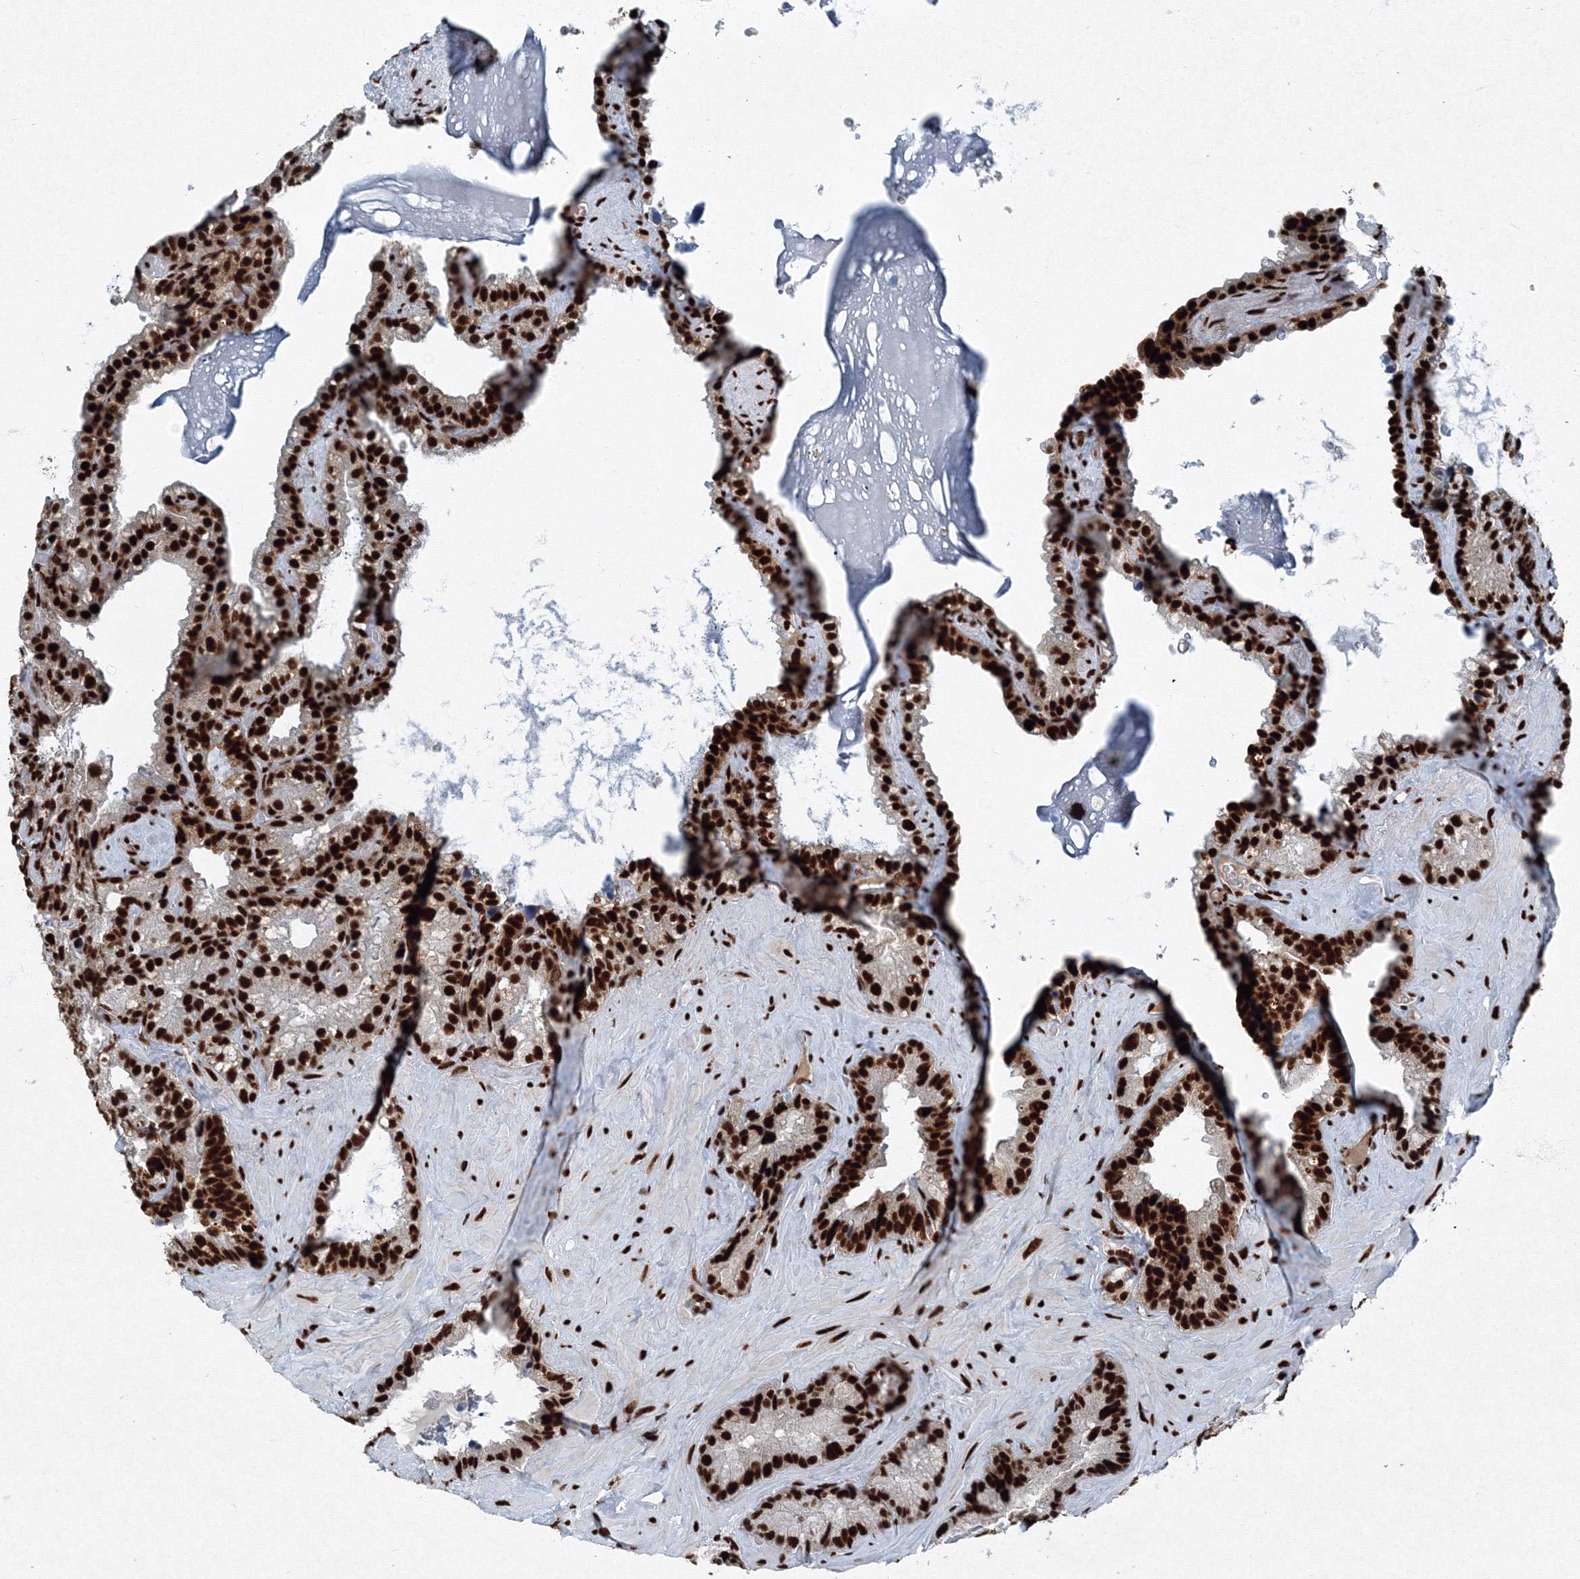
{"staining": {"intensity": "strong", "quantity": ">75%", "location": "nuclear"}, "tissue": "seminal vesicle", "cell_type": "Glandular cells", "image_type": "normal", "snomed": [{"axis": "morphology", "description": "Normal tissue, NOS"}, {"axis": "topography", "description": "Prostate"}, {"axis": "topography", "description": "Seminal veicle"}], "caption": "This micrograph demonstrates IHC staining of unremarkable seminal vesicle, with high strong nuclear positivity in about >75% of glandular cells.", "gene": "SNRPC", "patient": {"sex": "male", "age": 68}}